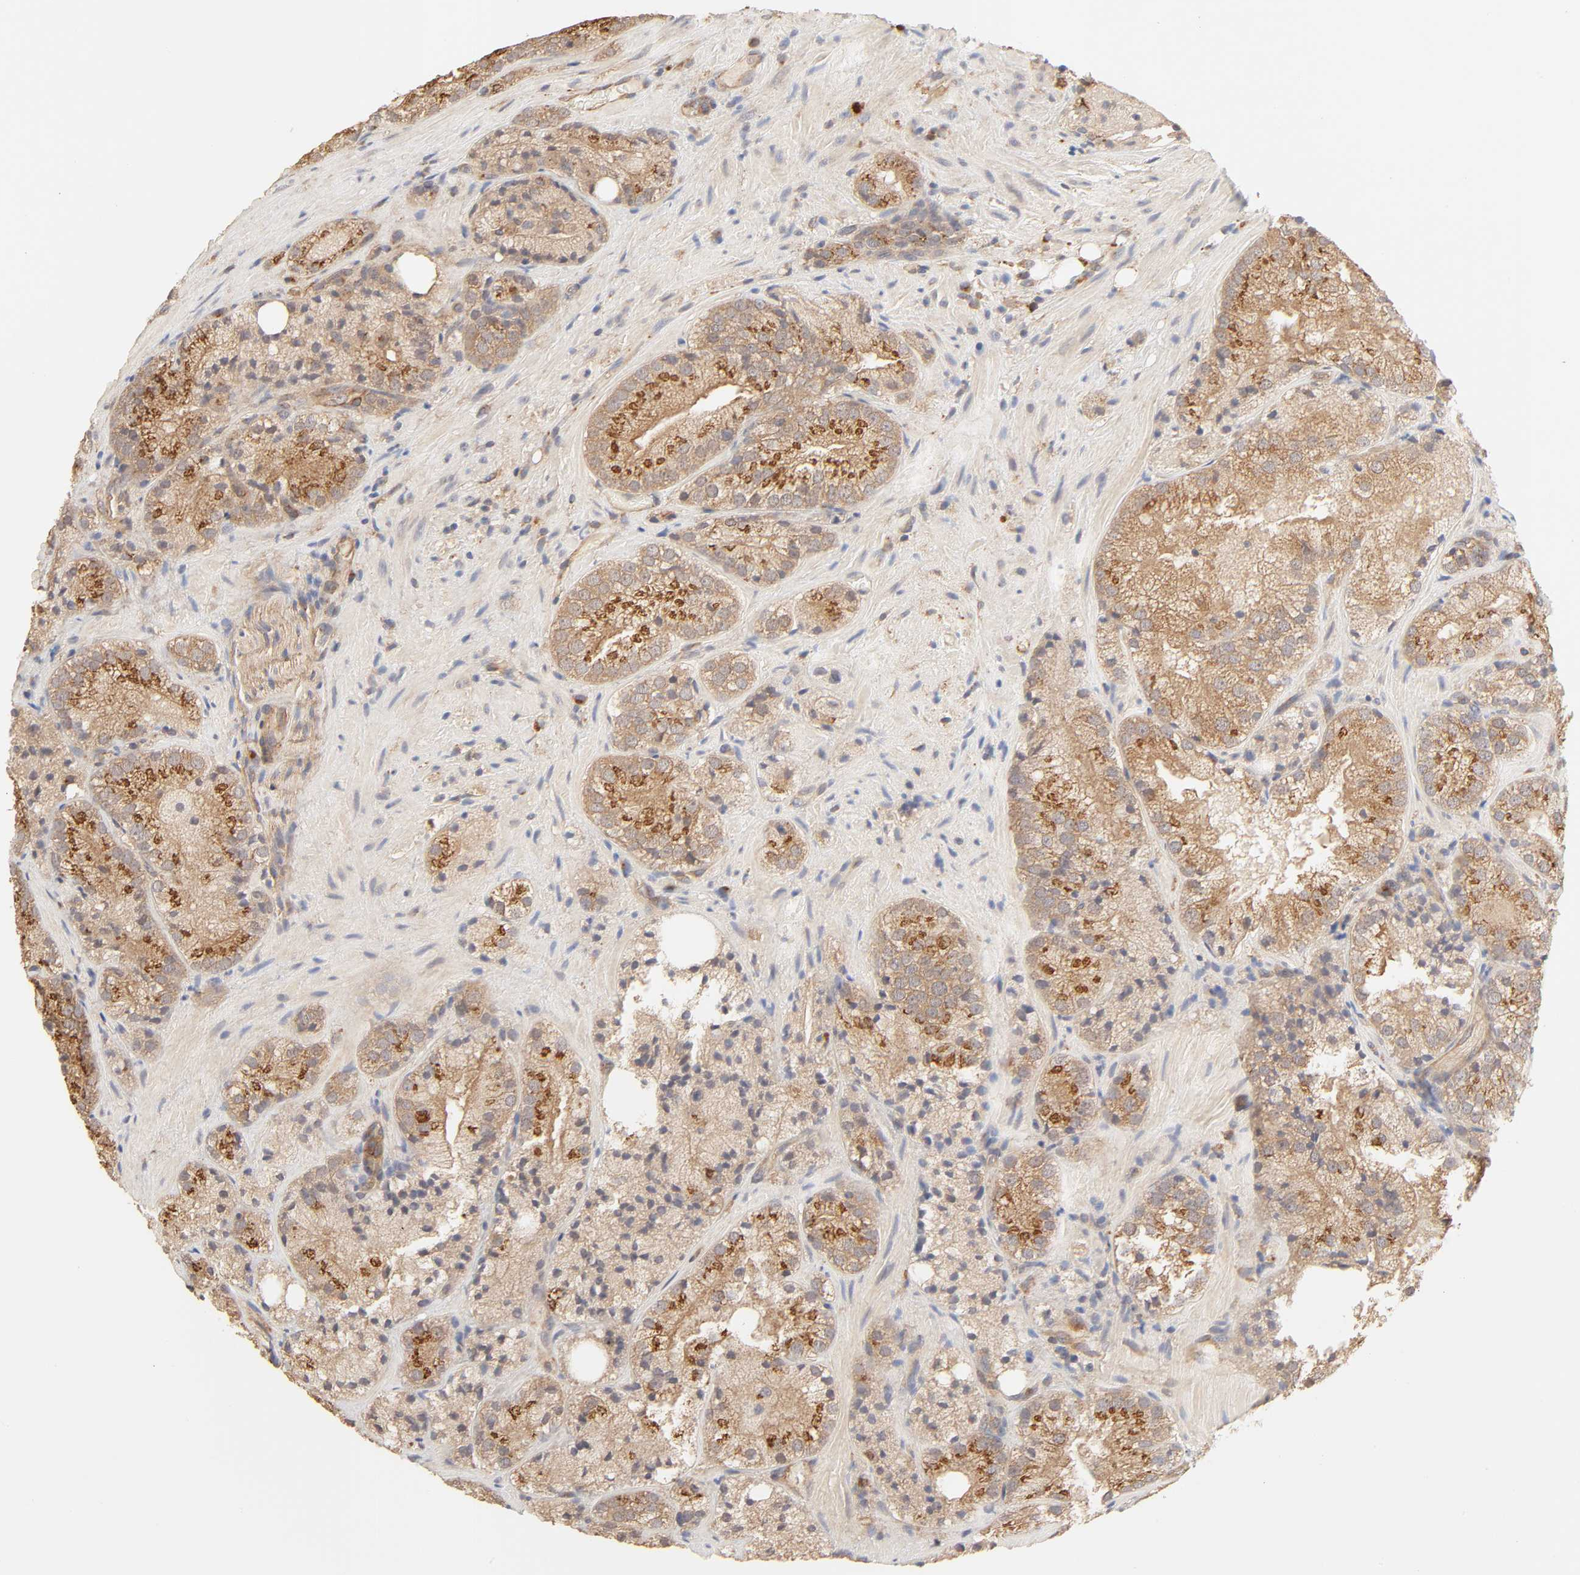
{"staining": {"intensity": "strong", "quantity": ">75%", "location": "cytoplasmic/membranous,nuclear"}, "tissue": "prostate cancer", "cell_type": "Tumor cells", "image_type": "cancer", "snomed": [{"axis": "morphology", "description": "Adenocarcinoma, Low grade"}, {"axis": "topography", "description": "Prostate"}], "caption": "About >75% of tumor cells in human prostate adenocarcinoma (low-grade) demonstrate strong cytoplasmic/membranous and nuclear protein positivity as visualized by brown immunohistochemical staining.", "gene": "EPS8", "patient": {"sex": "male", "age": 60}}